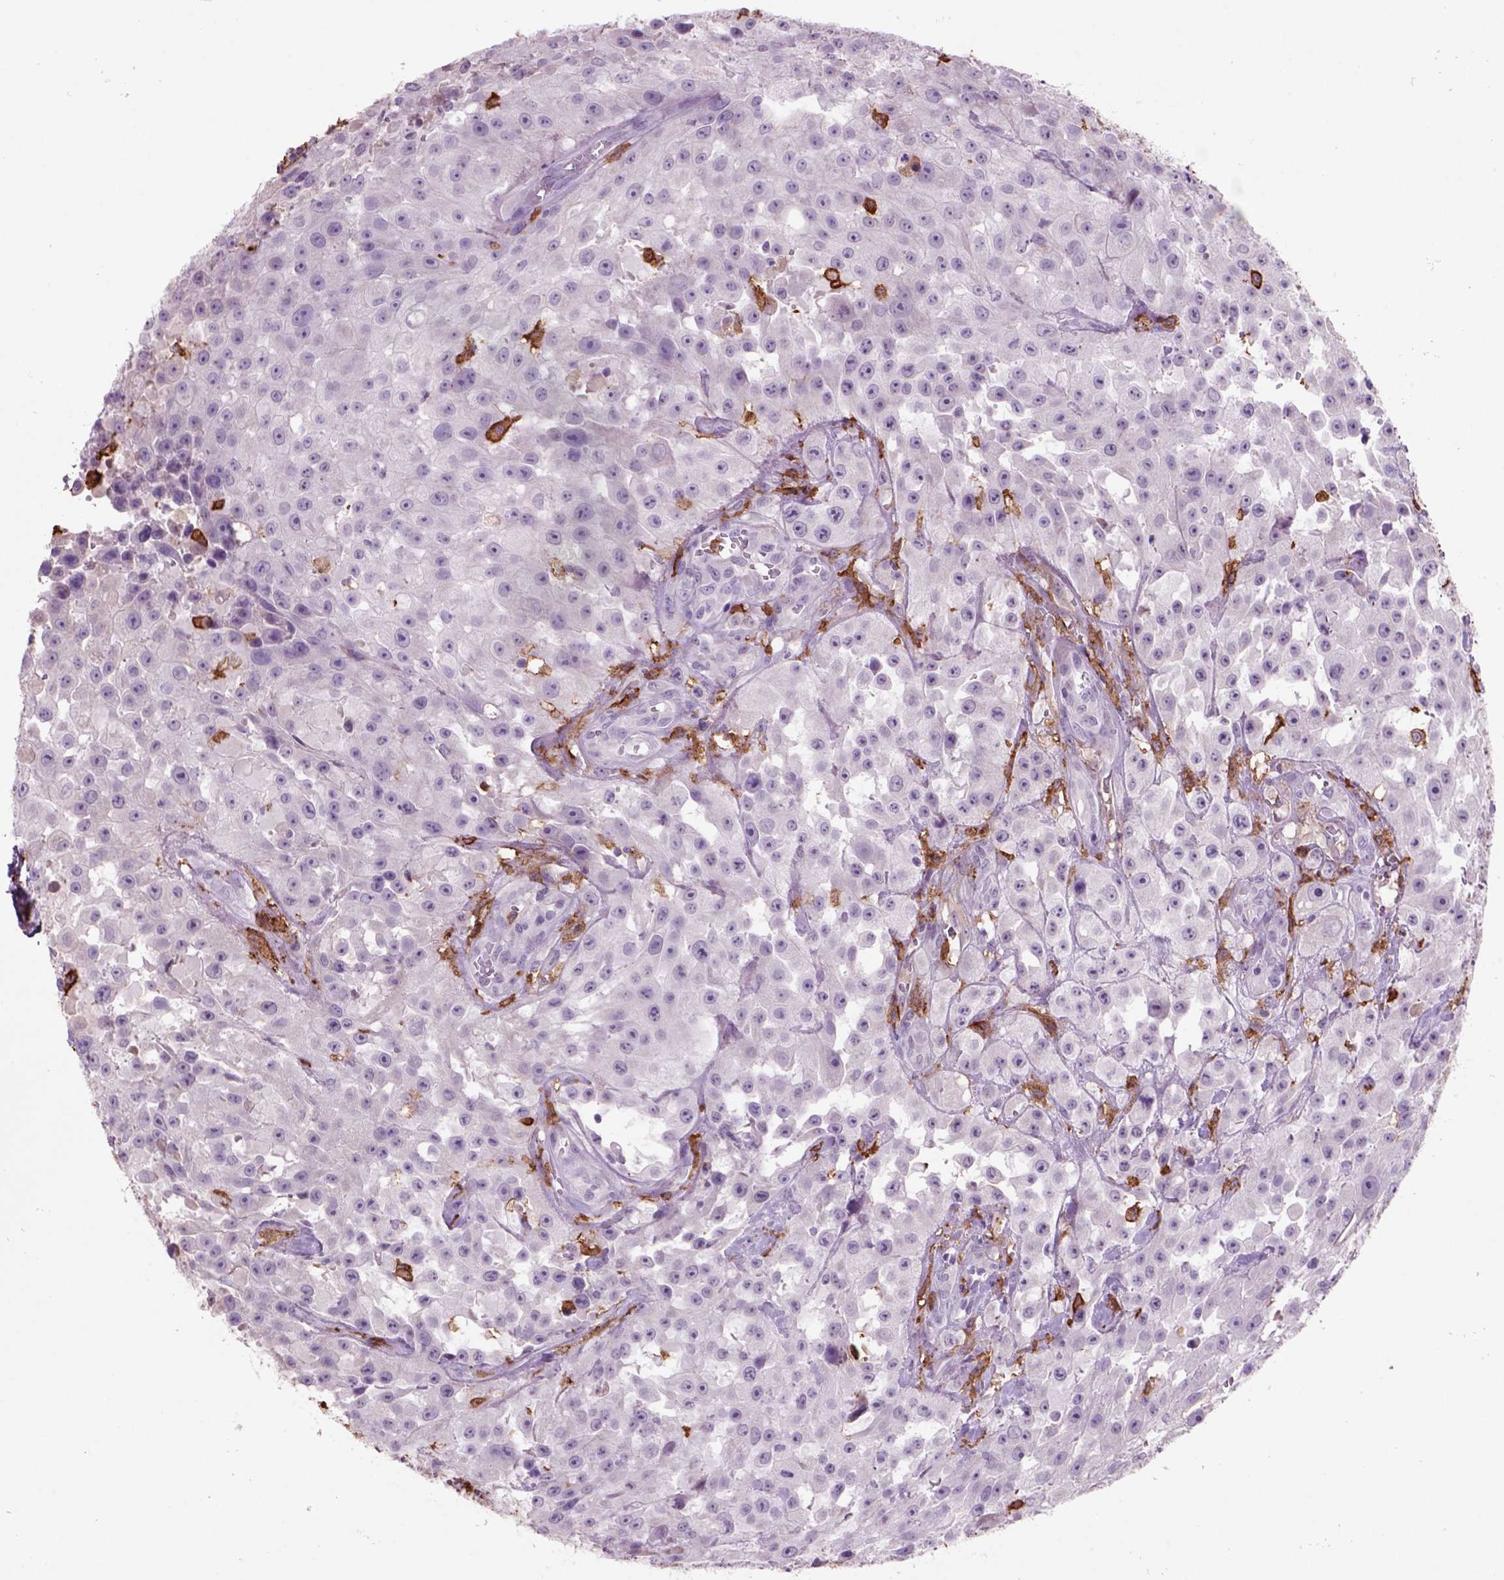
{"staining": {"intensity": "negative", "quantity": "none", "location": "none"}, "tissue": "urothelial cancer", "cell_type": "Tumor cells", "image_type": "cancer", "snomed": [{"axis": "morphology", "description": "Urothelial carcinoma, High grade"}, {"axis": "topography", "description": "Urinary bladder"}], "caption": "IHC photomicrograph of urothelial cancer stained for a protein (brown), which demonstrates no staining in tumor cells. (Stains: DAB (3,3'-diaminobenzidine) immunohistochemistry (IHC) with hematoxylin counter stain, Microscopy: brightfield microscopy at high magnification).", "gene": "CD14", "patient": {"sex": "male", "age": 79}}